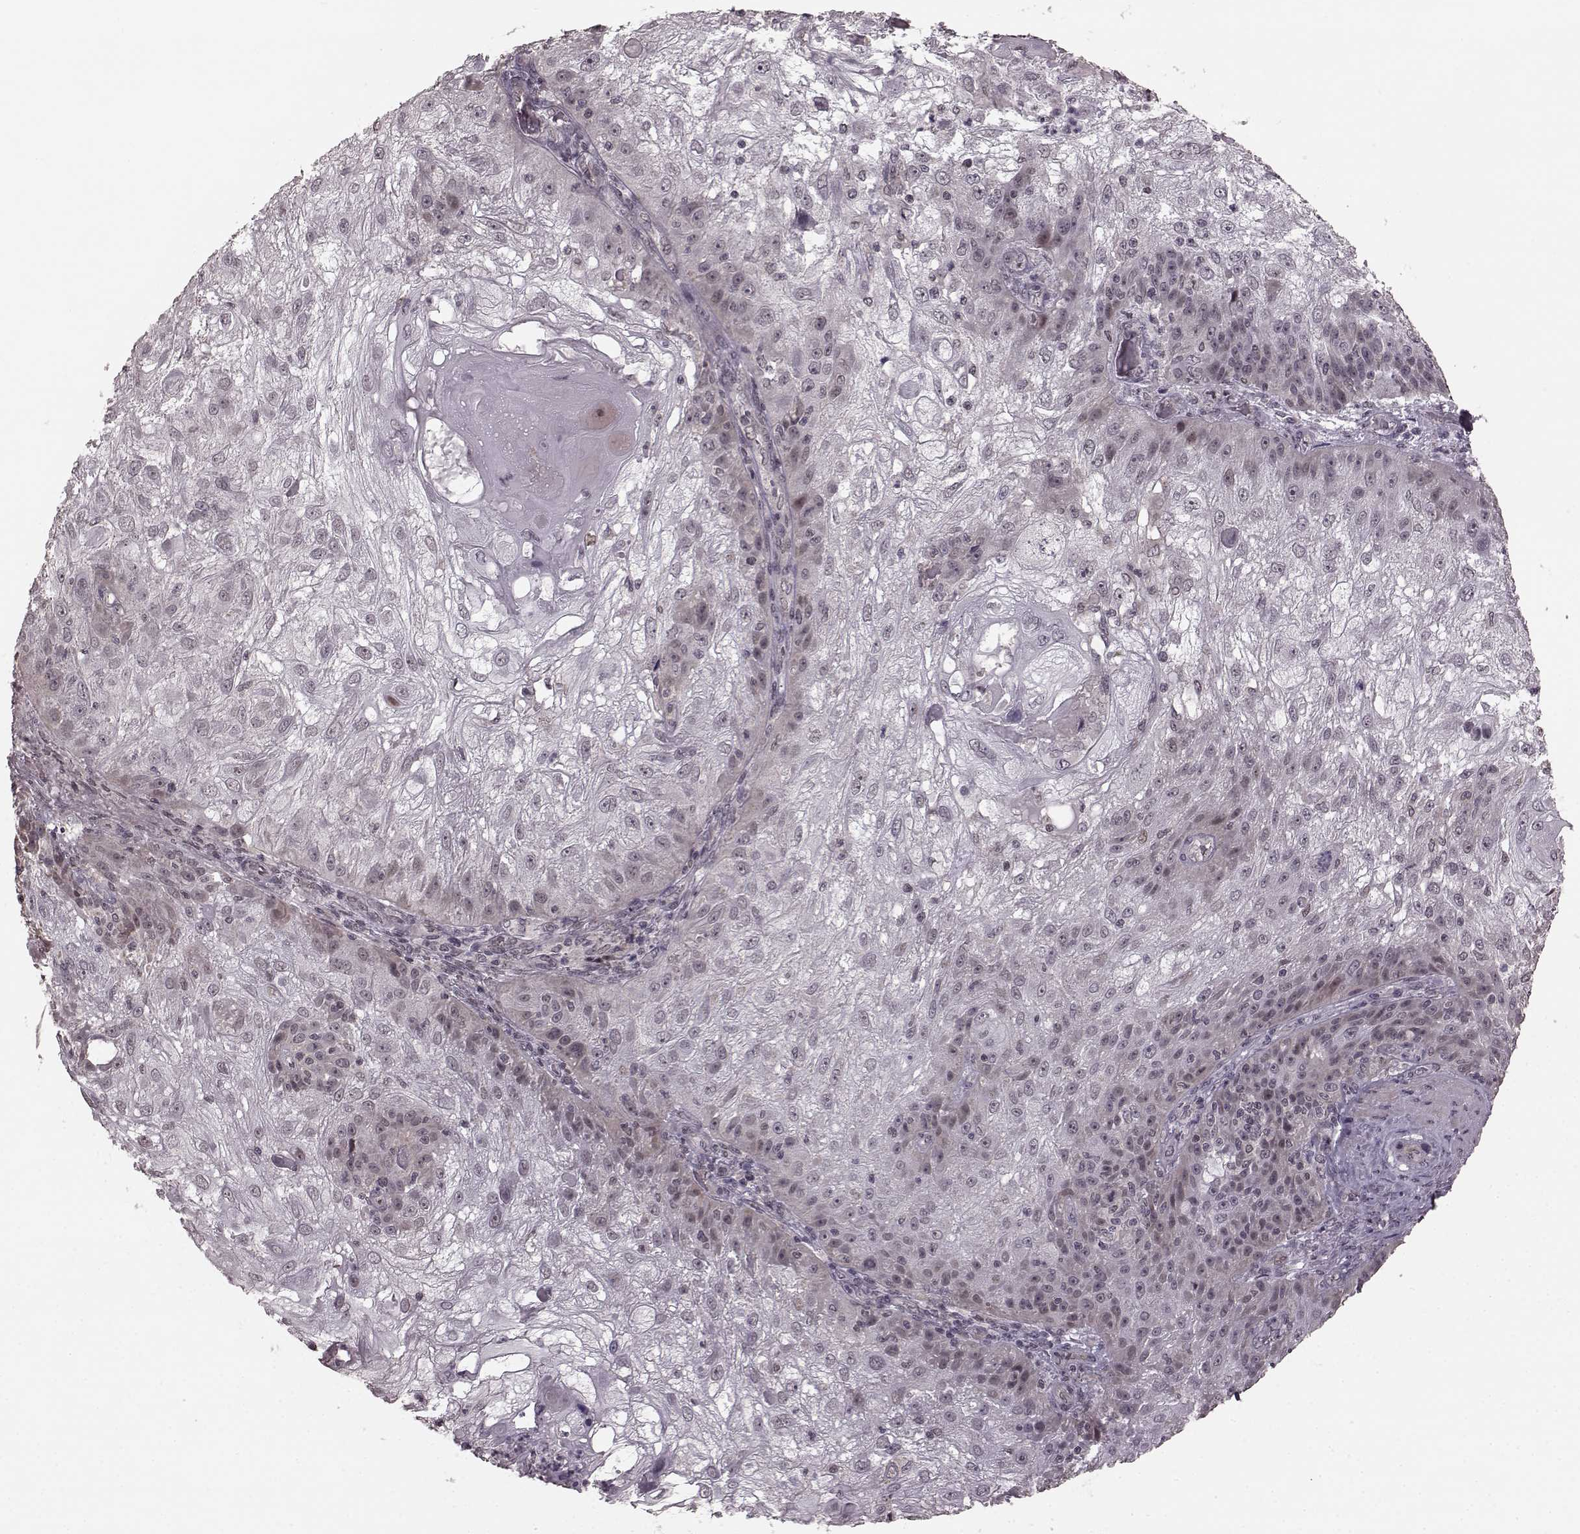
{"staining": {"intensity": "weak", "quantity": "<25%", "location": "cytoplasmic/membranous"}, "tissue": "skin cancer", "cell_type": "Tumor cells", "image_type": "cancer", "snomed": [{"axis": "morphology", "description": "Normal tissue, NOS"}, {"axis": "morphology", "description": "Squamous cell carcinoma, NOS"}, {"axis": "topography", "description": "Skin"}], "caption": "Immunohistochemistry (IHC) of skin squamous cell carcinoma exhibits no staining in tumor cells. (Brightfield microscopy of DAB (3,3'-diaminobenzidine) immunohistochemistry at high magnification).", "gene": "PLCB4", "patient": {"sex": "female", "age": 83}}